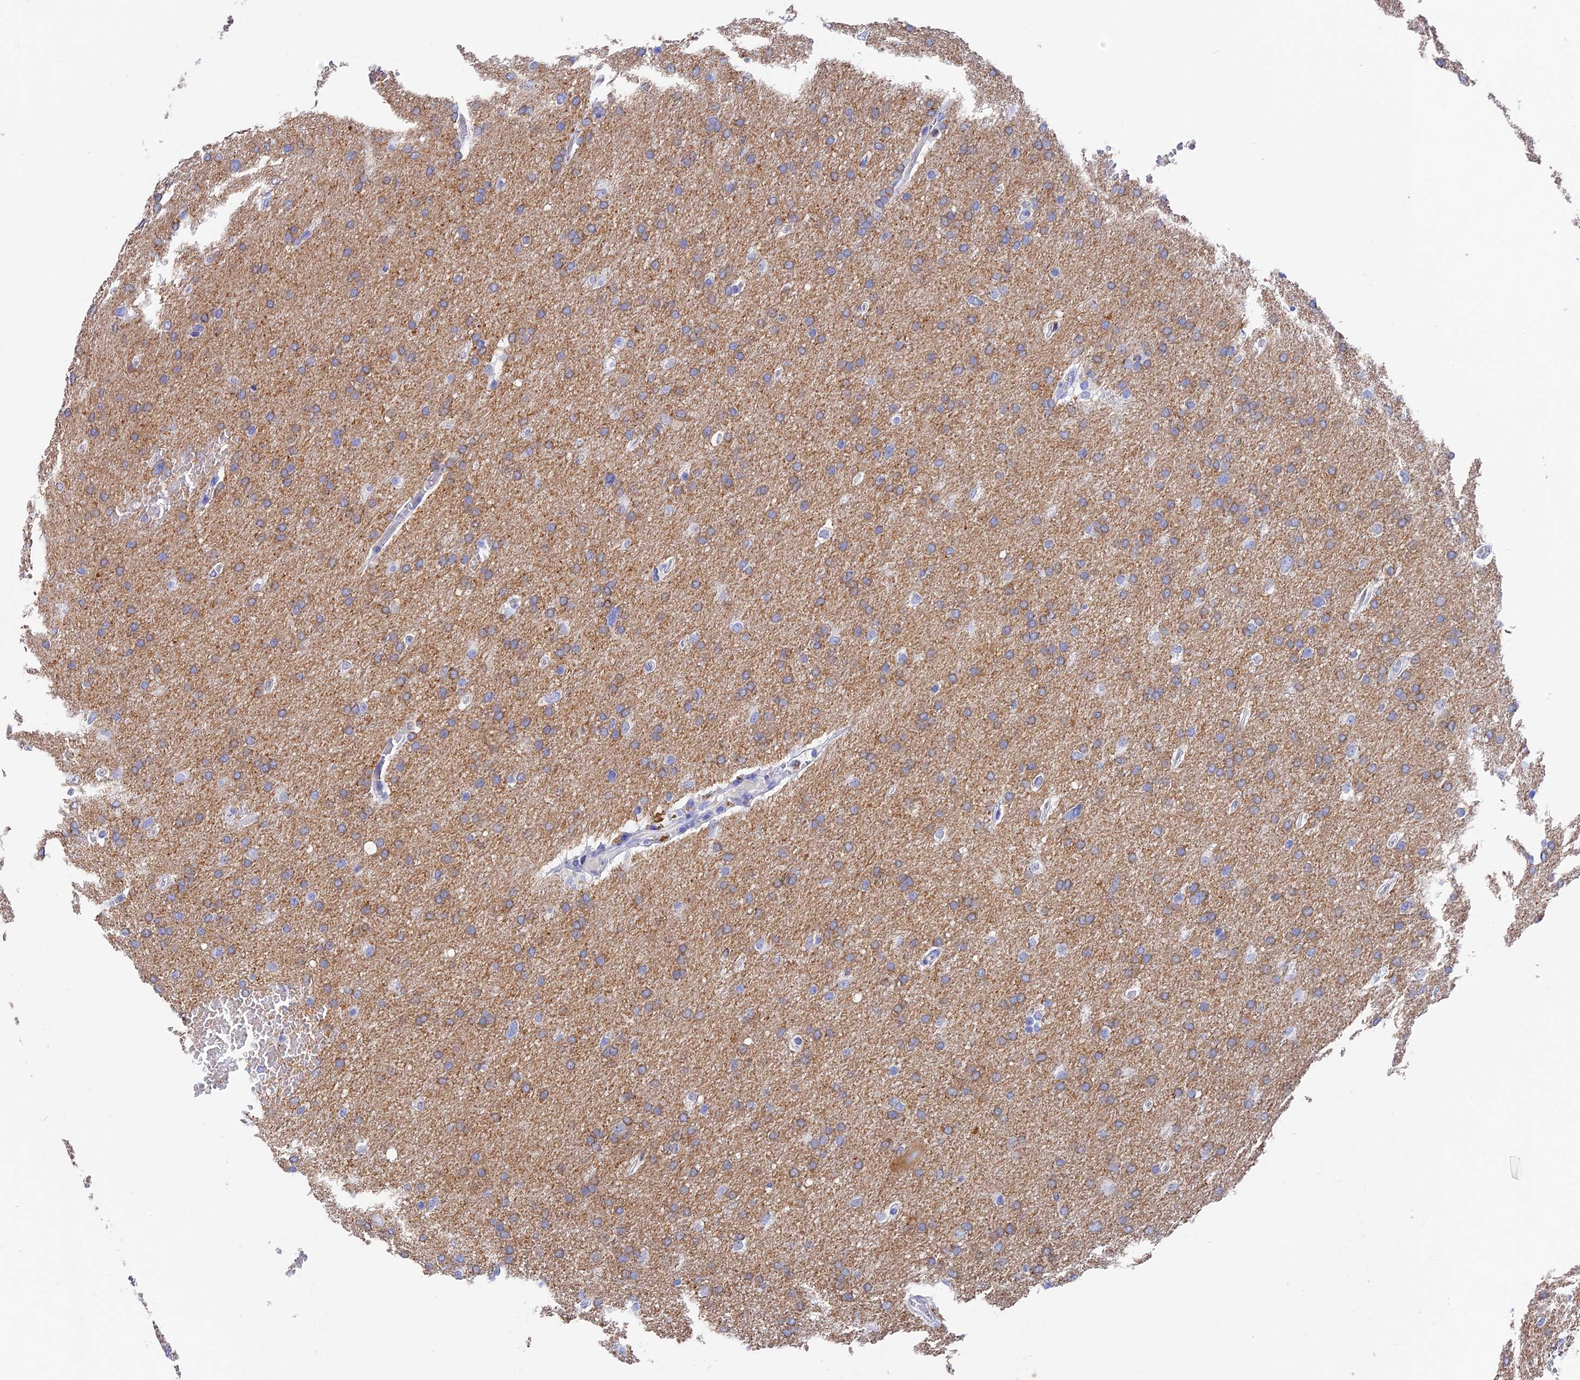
{"staining": {"intensity": "weak", "quantity": ">75%", "location": "cytoplasmic/membranous"}, "tissue": "glioma", "cell_type": "Tumor cells", "image_type": "cancer", "snomed": [{"axis": "morphology", "description": "Glioma, malignant, High grade"}, {"axis": "topography", "description": "Cerebral cortex"}], "caption": "Glioma stained with a brown dye displays weak cytoplasmic/membranous positive positivity in about >75% of tumor cells.", "gene": "VPS33B", "patient": {"sex": "female", "age": 36}}